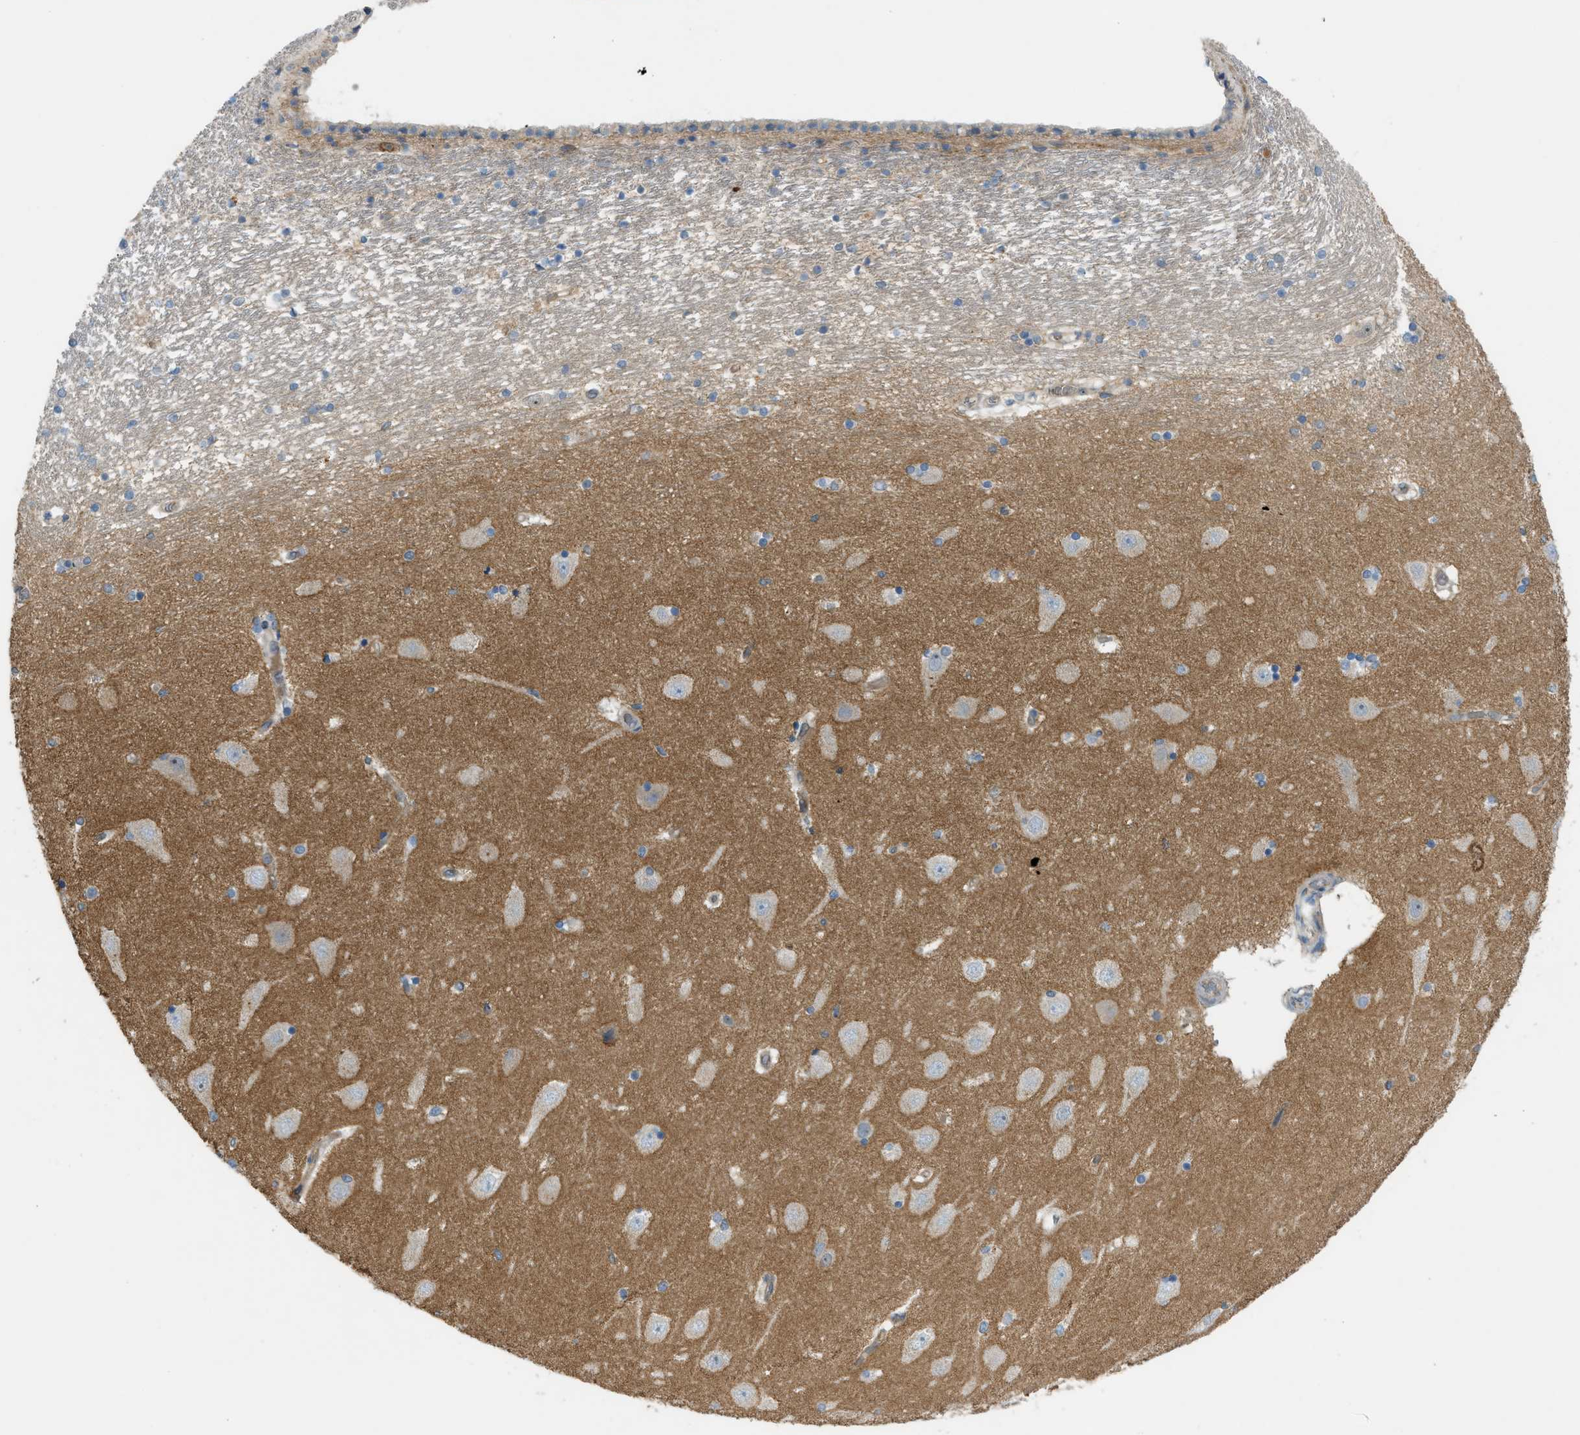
{"staining": {"intensity": "weak", "quantity": "<25%", "location": "cytoplasmic/membranous"}, "tissue": "hippocampus", "cell_type": "Glial cells", "image_type": "normal", "snomed": [{"axis": "morphology", "description": "Normal tissue, NOS"}, {"axis": "topography", "description": "Hippocampus"}], "caption": "This histopathology image is of unremarkable hippocampus stained with immunohistochemistry to label a protein in brown with the nuclei are counter-stained blue. There is no staining in glial cells.", "gene": "GRK6", "patient": {"sex": "female", "age": 54}}